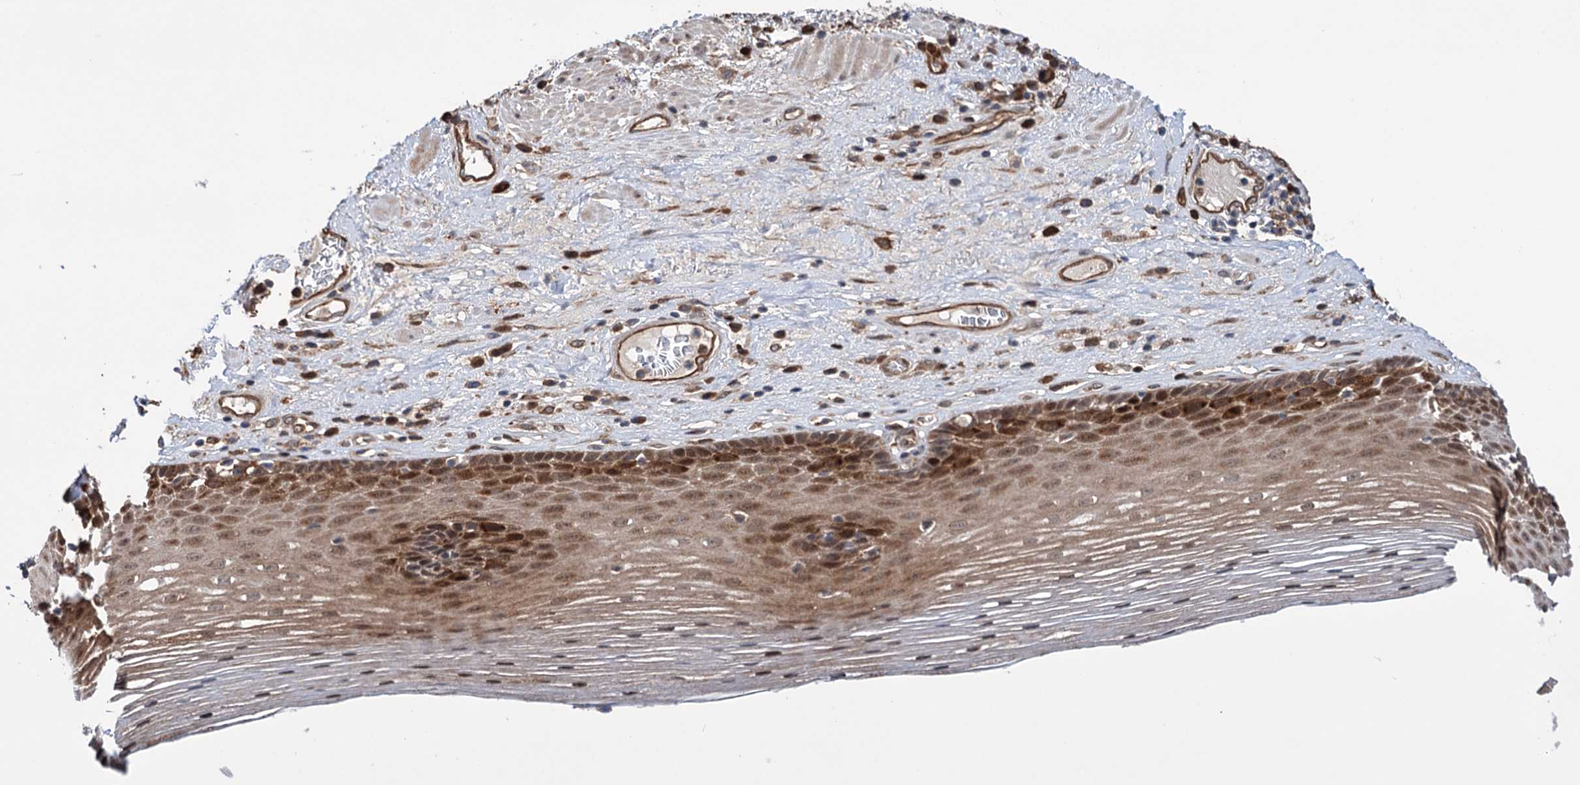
{"staining": {"intensity": "moderate", "quantity": ">75%", "location": "cytoplasmic/membranous,nuclear"}, "tissue": "esophagus", "cell_type": "Squamous epithelial cells", "image_type": "normal", "snomed": [{"axis": "morphology", "description": "Normal tissue, NOS"}, {"axis": "topography", "description": "Esophagus"}], "caption": "Immunohistochemical staining of benign human esophagus exhibits >75% levels of moderate cytoplasmic/membranous,nuclear protein expression in approximately >75% of squamous epithelial cells. (Brightfield microscopy of DAB IHC at high magnification).", "gene": "NCAPD2", "patient": {"sex": "male", "age": 62}}